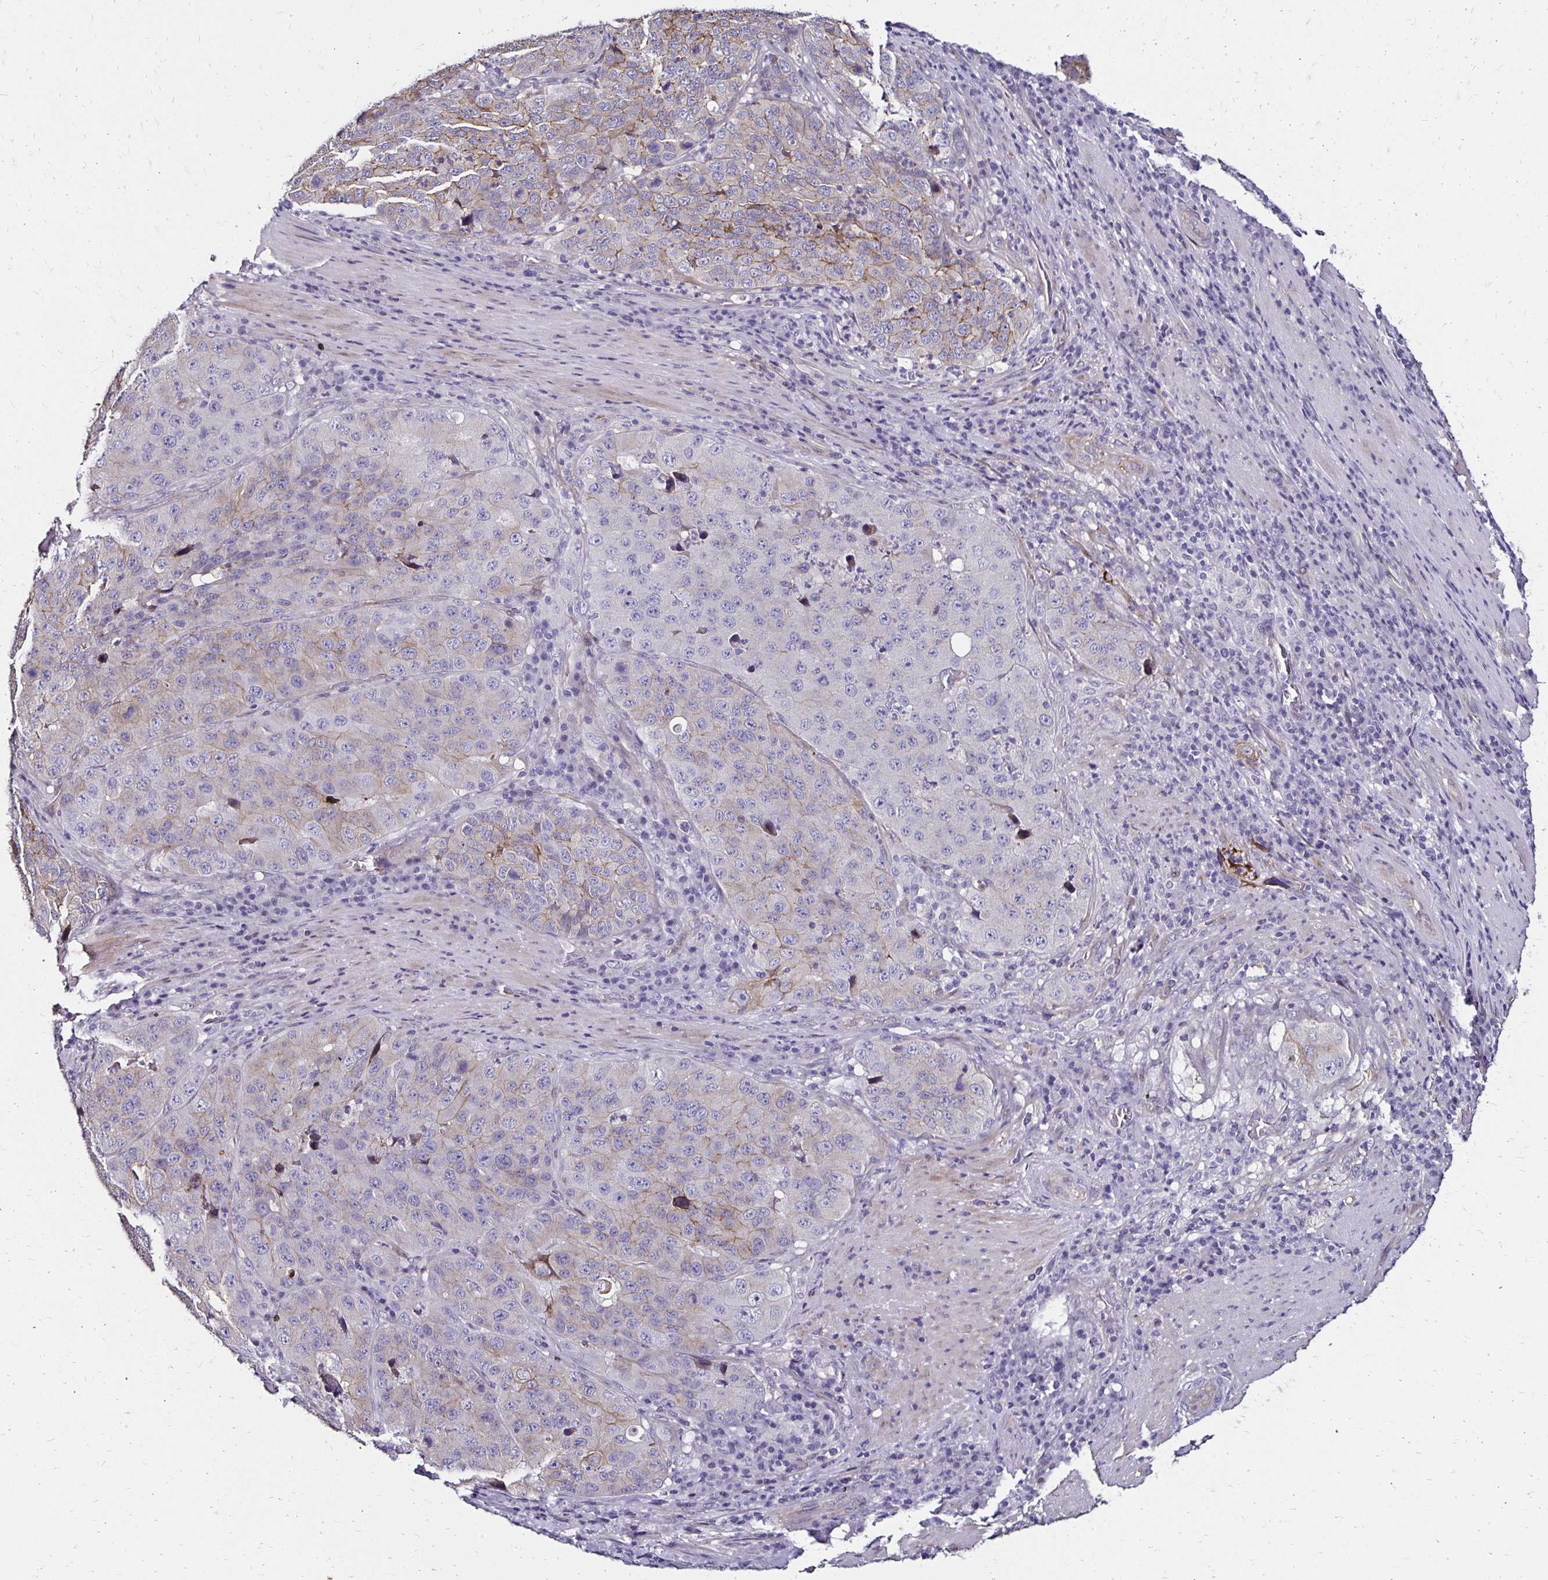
{"staining": {"intensity": "moderate", "quantity": "<25%", "location": "cytoplasmic/membranous"}, "tissue": "stomach cancer", "cell_type": "Tumor cells", "image_type": "cancer", "snomed": [{"axis": "morphology", "description": "Adenocarcinoma, NOS"}, {"axis": "topography", "description": "Stomach"}], "caption": "Protein staining of stomach cancer tissue exhibits moderate cytoplasmic/membranous expression in about <25% of tumor cells. (DAB IHC with brightfield microscopy, high magnification).", "gene": "ITGB1", "patient": {"sex": "male", "age": 71}}